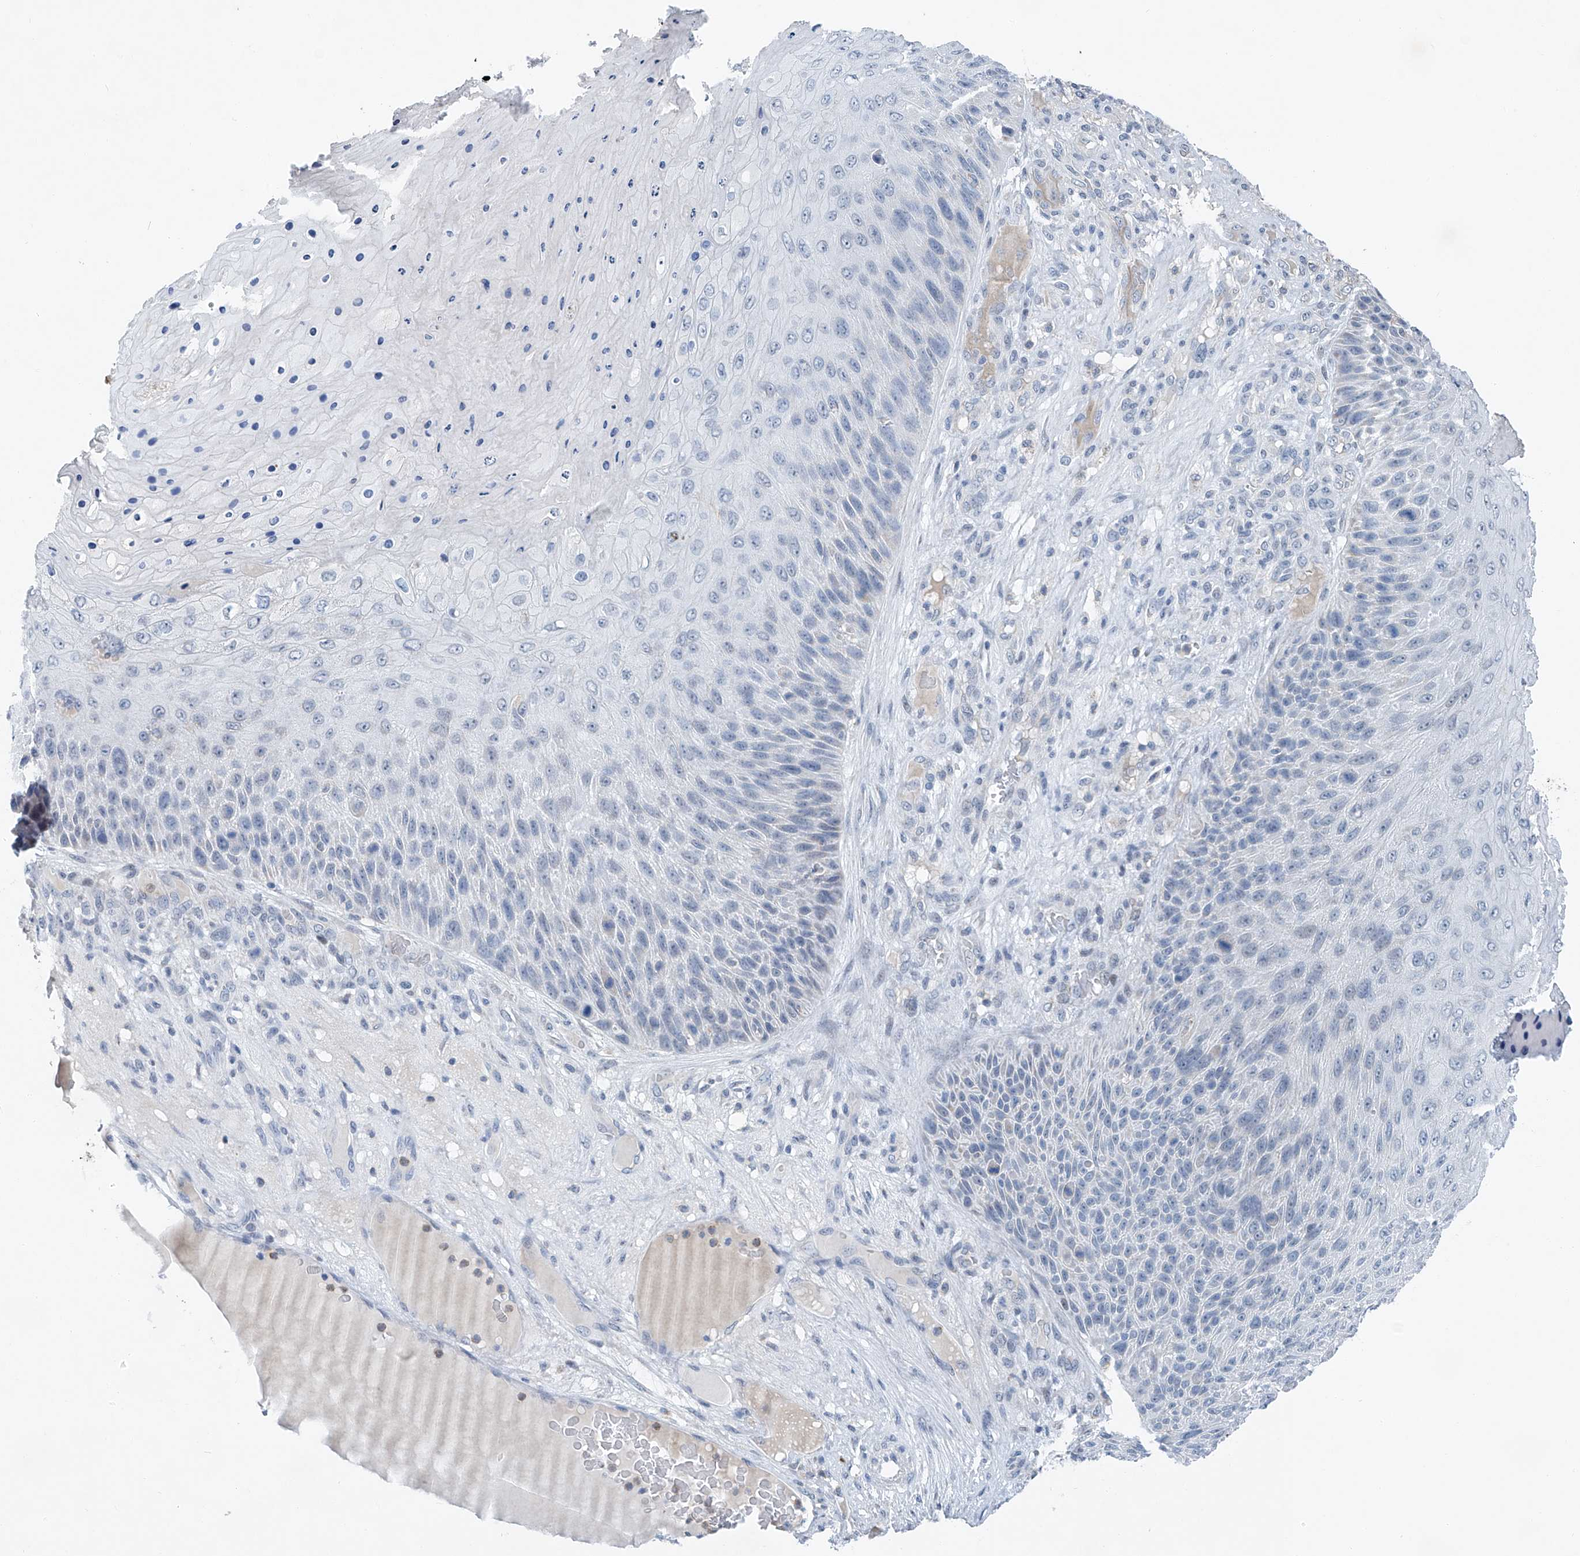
{"staining": {"intensity": "negative", "quantity": "none", "location": "none"}, "tissue": "skin cancer", "cell_type": "Tumor cells", "image_type": "cancer", "snomed": [{"axis": "morphology", "description": "Squamous cell carcinoma, NOS"}, {"axis": "topography", "description": "Skin"}], "caption": "The histopathology image demonstrates no significant expression in tumor cells of squamous cell carcinoma (skin).", "gene": "KLF15", "patient": {"sex": "female", "age": 88}}